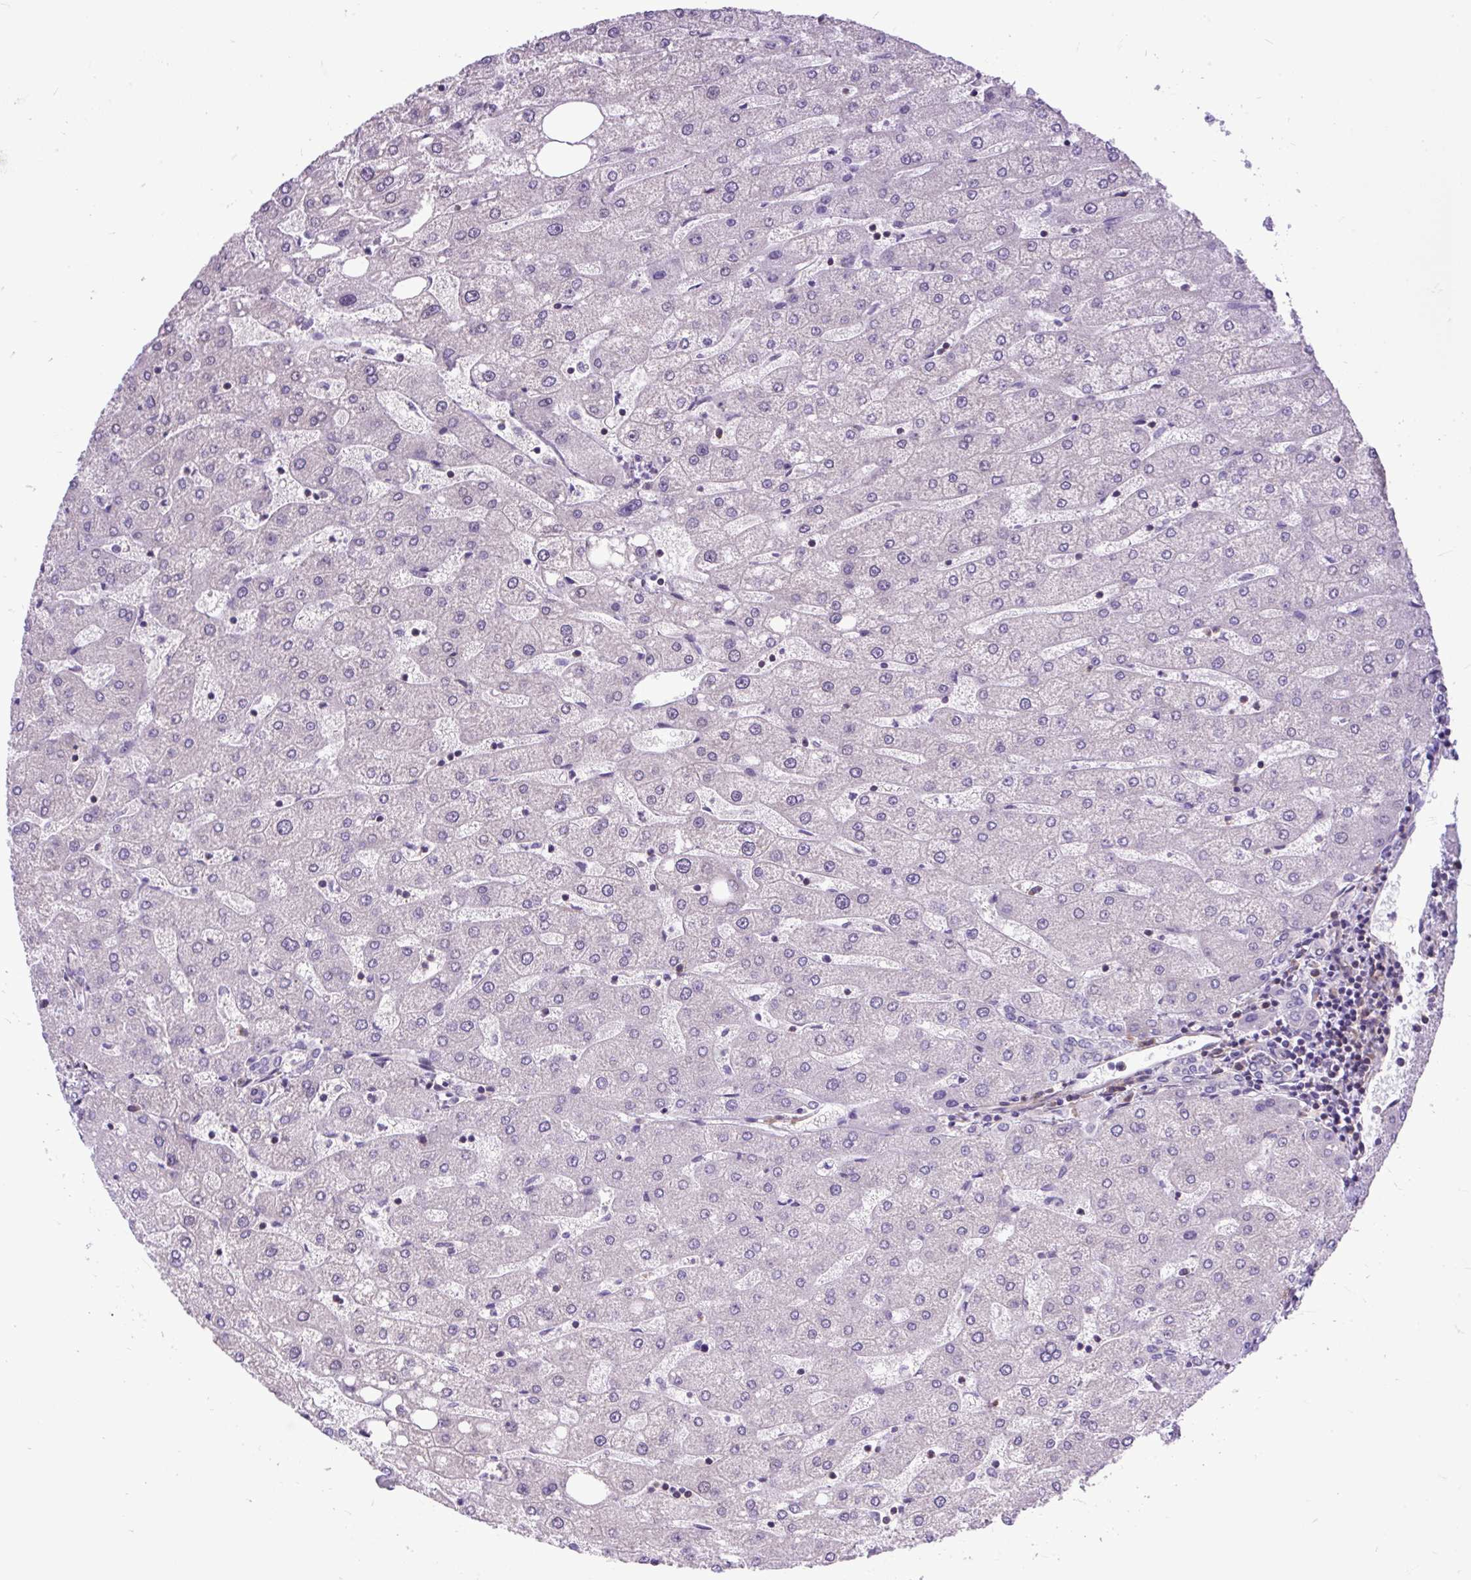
{"staining": {"intensity": "negative", "quantity": "none", "location": "none"}, "tissue": "liver", "cell_type": "Cholangiocytes", "image_type": "normal", "snomed": [{"axis": "morphology", "description": "Normal tissue, NOS"}, {"axis": "topography", "description": "Liver"}], "caption": "The IHC photomicrograph has no significant staining in cholangiocytes of liver.", "gene": "TRIM17", "patient": {"sex": "male", "age": 67}}